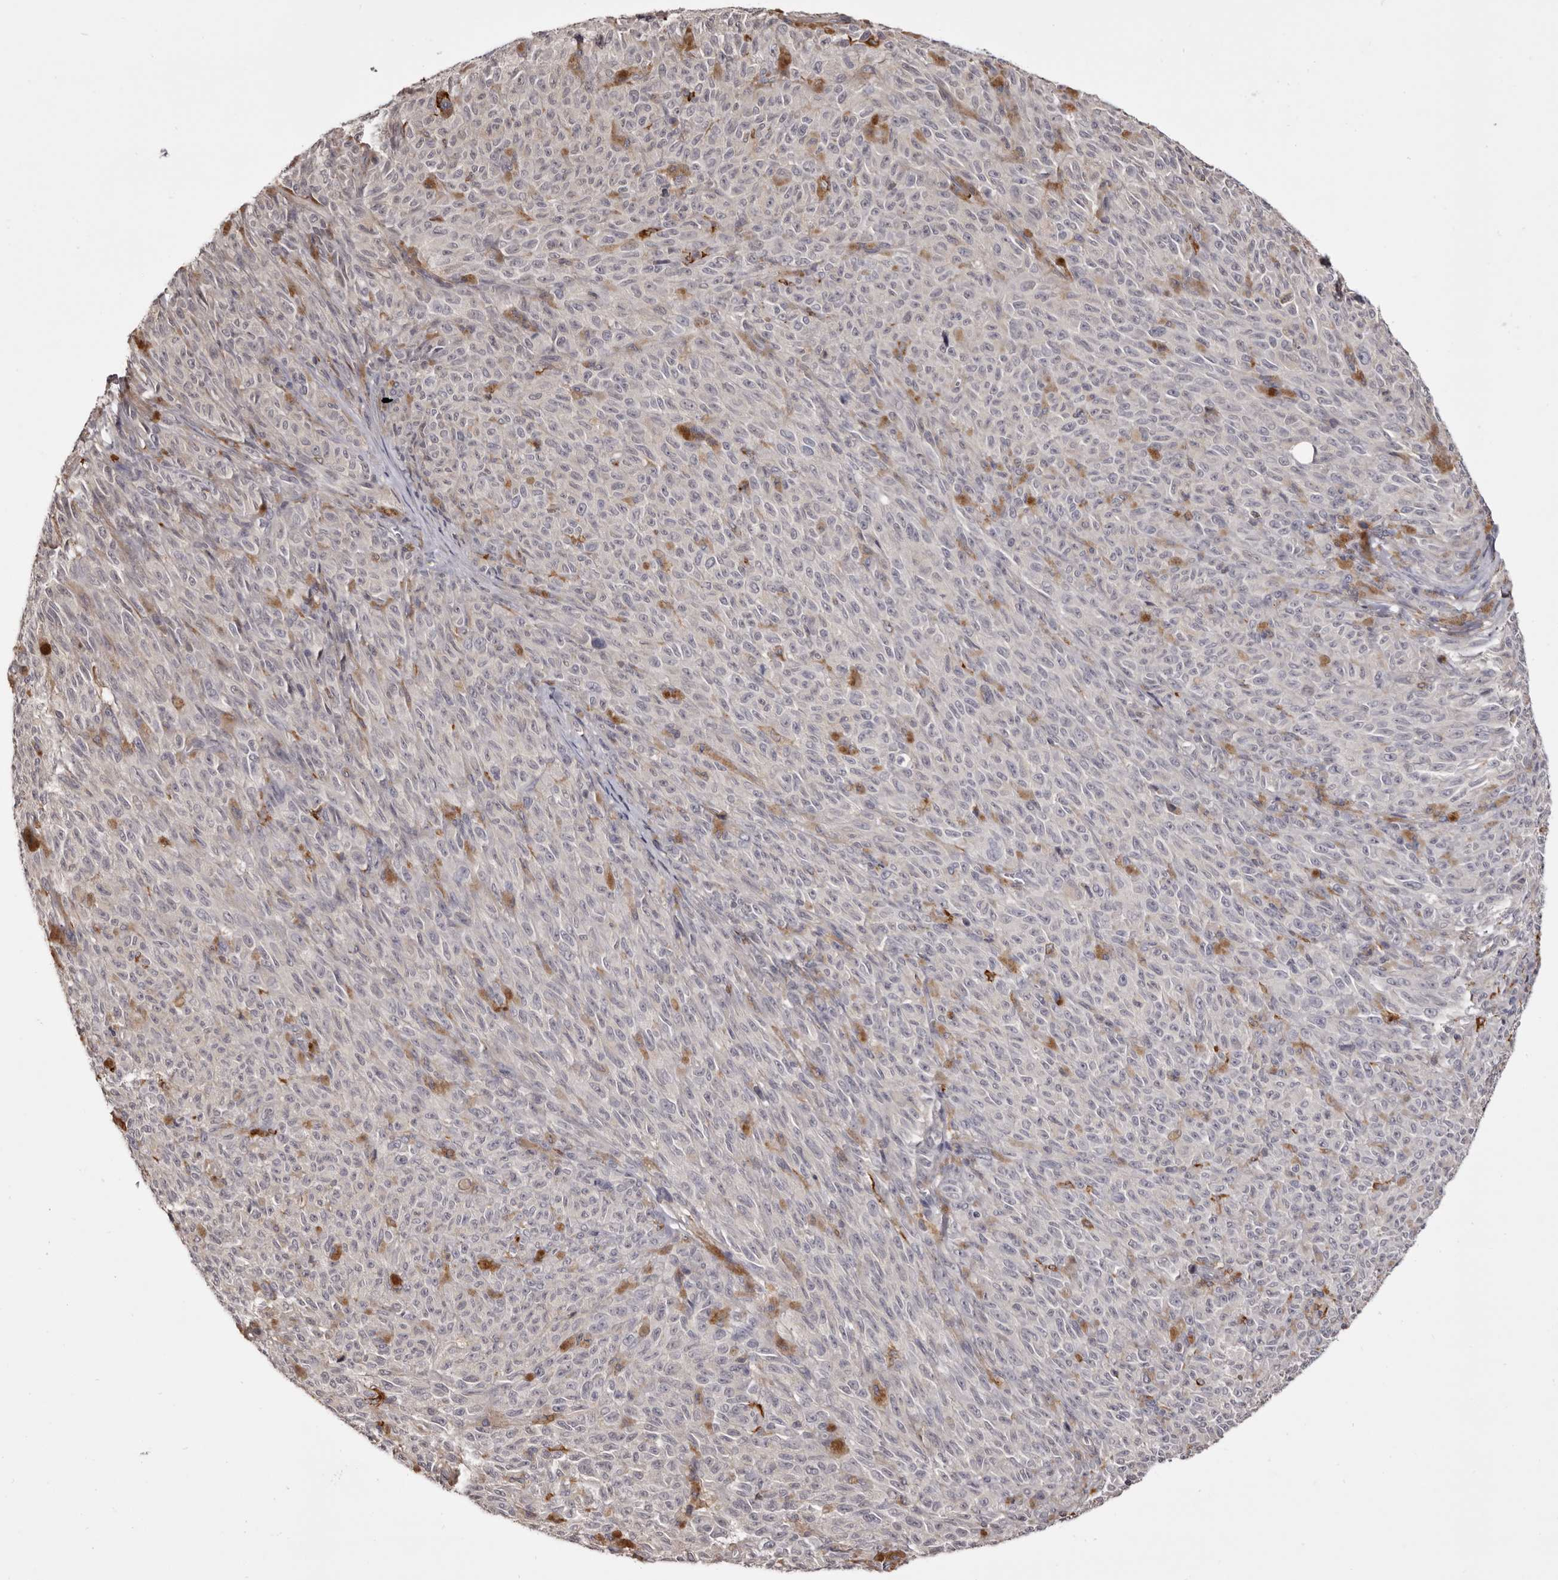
{"staining": {"intensity": "negative", "quantity": "none", "location": "none"}, "tissue": "melanoma", "cell_type": "Tumor cells", "image_type": "cancer", "snomed": [{"axis": "morphology", "description": "Malignant melanoma, NOS"}, {"axis": "topography", "description": "Skin"}], "caption": "Malignant melanoma was stained to show a protein in brown. There is no significant positivity in tumor cells. The staining is performed using DAB brown chromogen with nuclei counter-stained in using hematoxylin.", "gene": "TNNI1", "patient": {"sex": "female", "age": 82}}